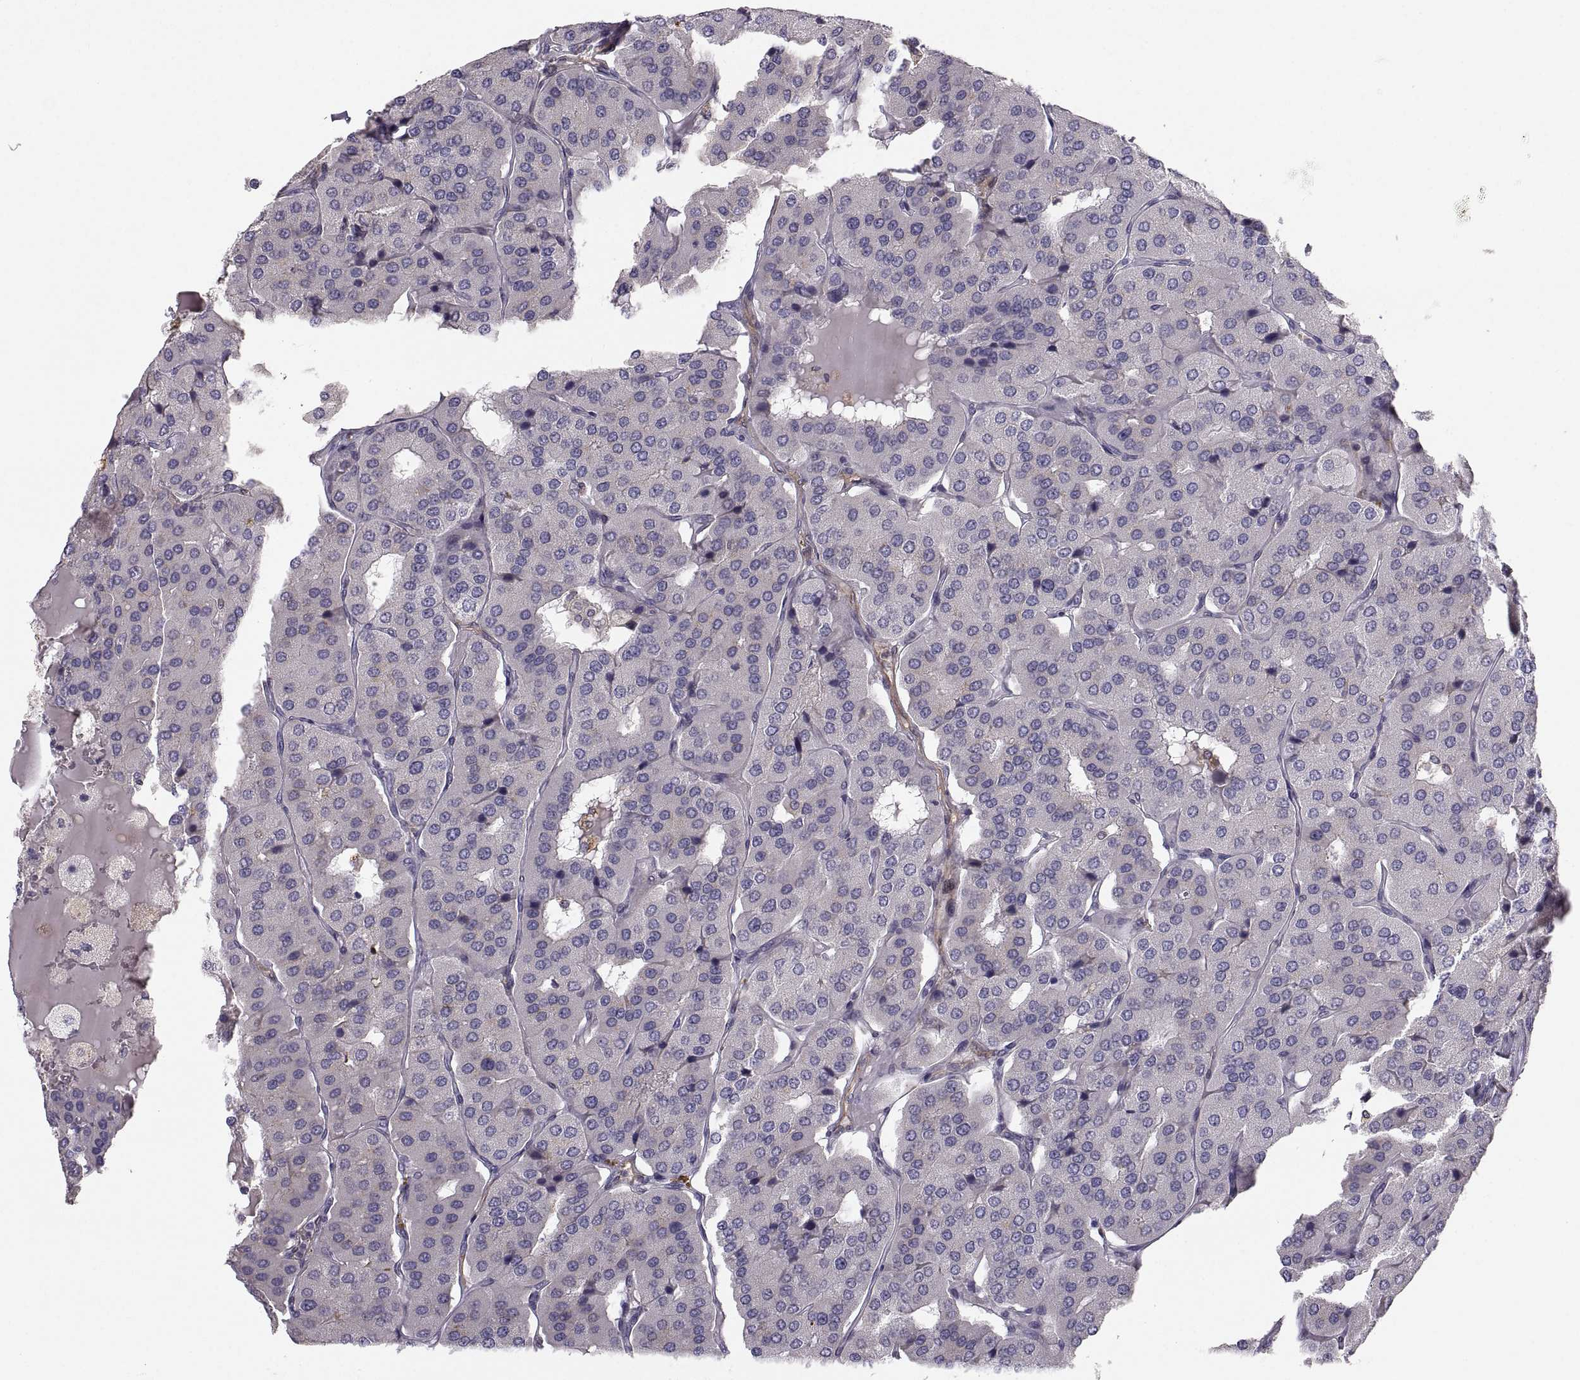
{"staining": {"intensity": "negative", "quantity": "none", "location": "none"}, "tissue": "parathyroid gland", "cell_type": "Glandular cells", "image_type": "normal", "snomed": [{"axis": "morphology", "description": "Normal tissue, NOS"}, {"axis": "morphology", "description": "Adenoma, NOS"}, {"axis": "topography", "description": "Parathyroid gland"}], "caption": "An immunohistochemistry (IHC) histopathology image of benign parathyroid gland is shown. There is no staining in glandular cells of parathyroid gland.", "gene": "PGM5", "patient": {"sex": "female", "age": 86}}